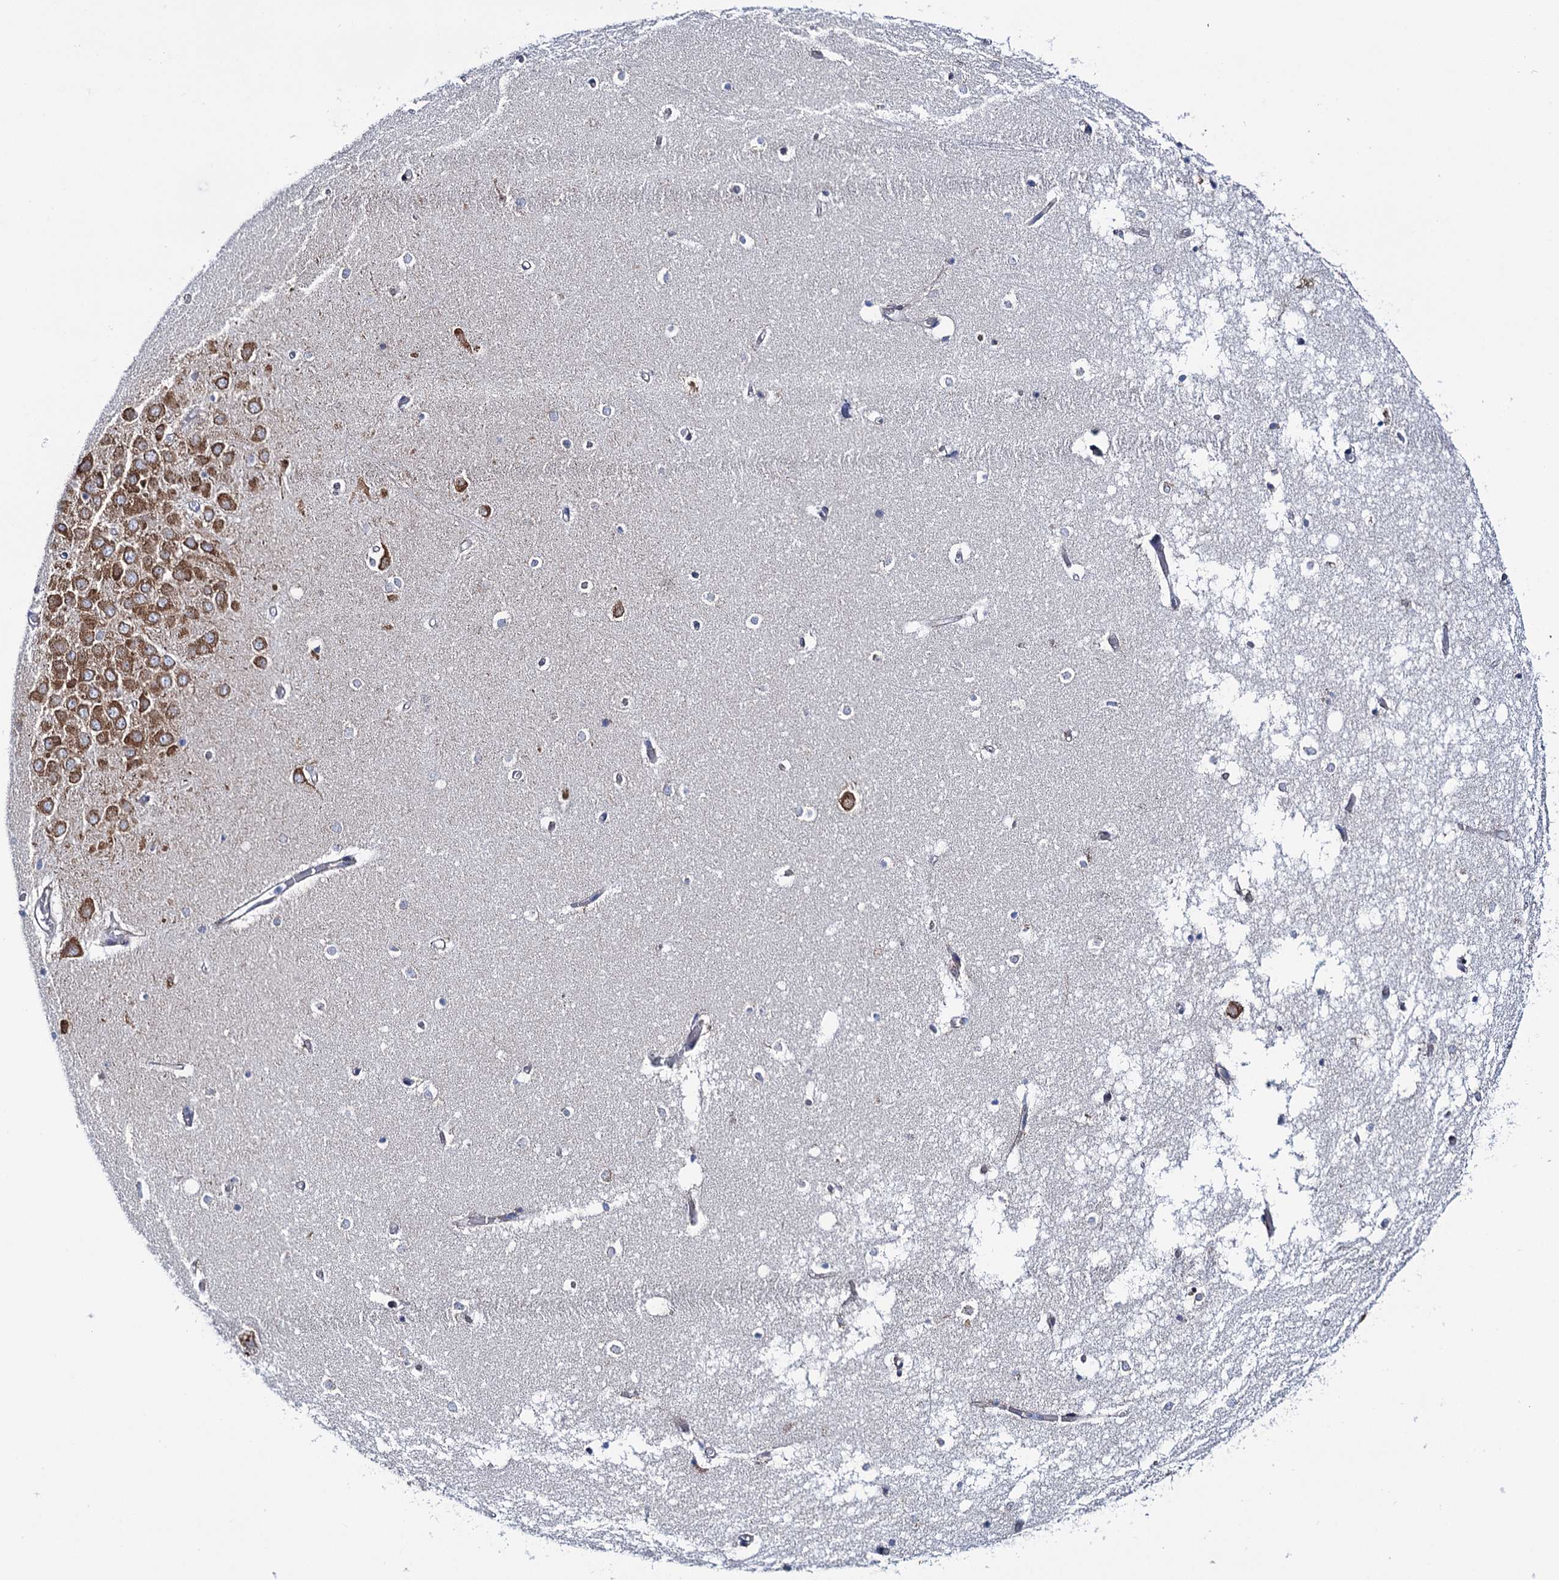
{"staining": {"intensity": "moderate", "quantity": "<25%", "location": "cytoplasmic/membranous"}, "tissue": "hippocampus", "cell_type": "Glial cells", "image_type": "normal", "snomed": [{"axis": "morphology", "description": "Normal tissue, NOS"}, {"axis": "topography", "description": "Hippocampus"}], "caption": "Moderate cytoplasmic/membranous protein positivity is present in about <25% of glial cells in hippocampus. (brown staining indicates protein expression, while blue staining denotes nuclei).", "gene": "SHE", "patient": {"sex": "male", "age": 70}}